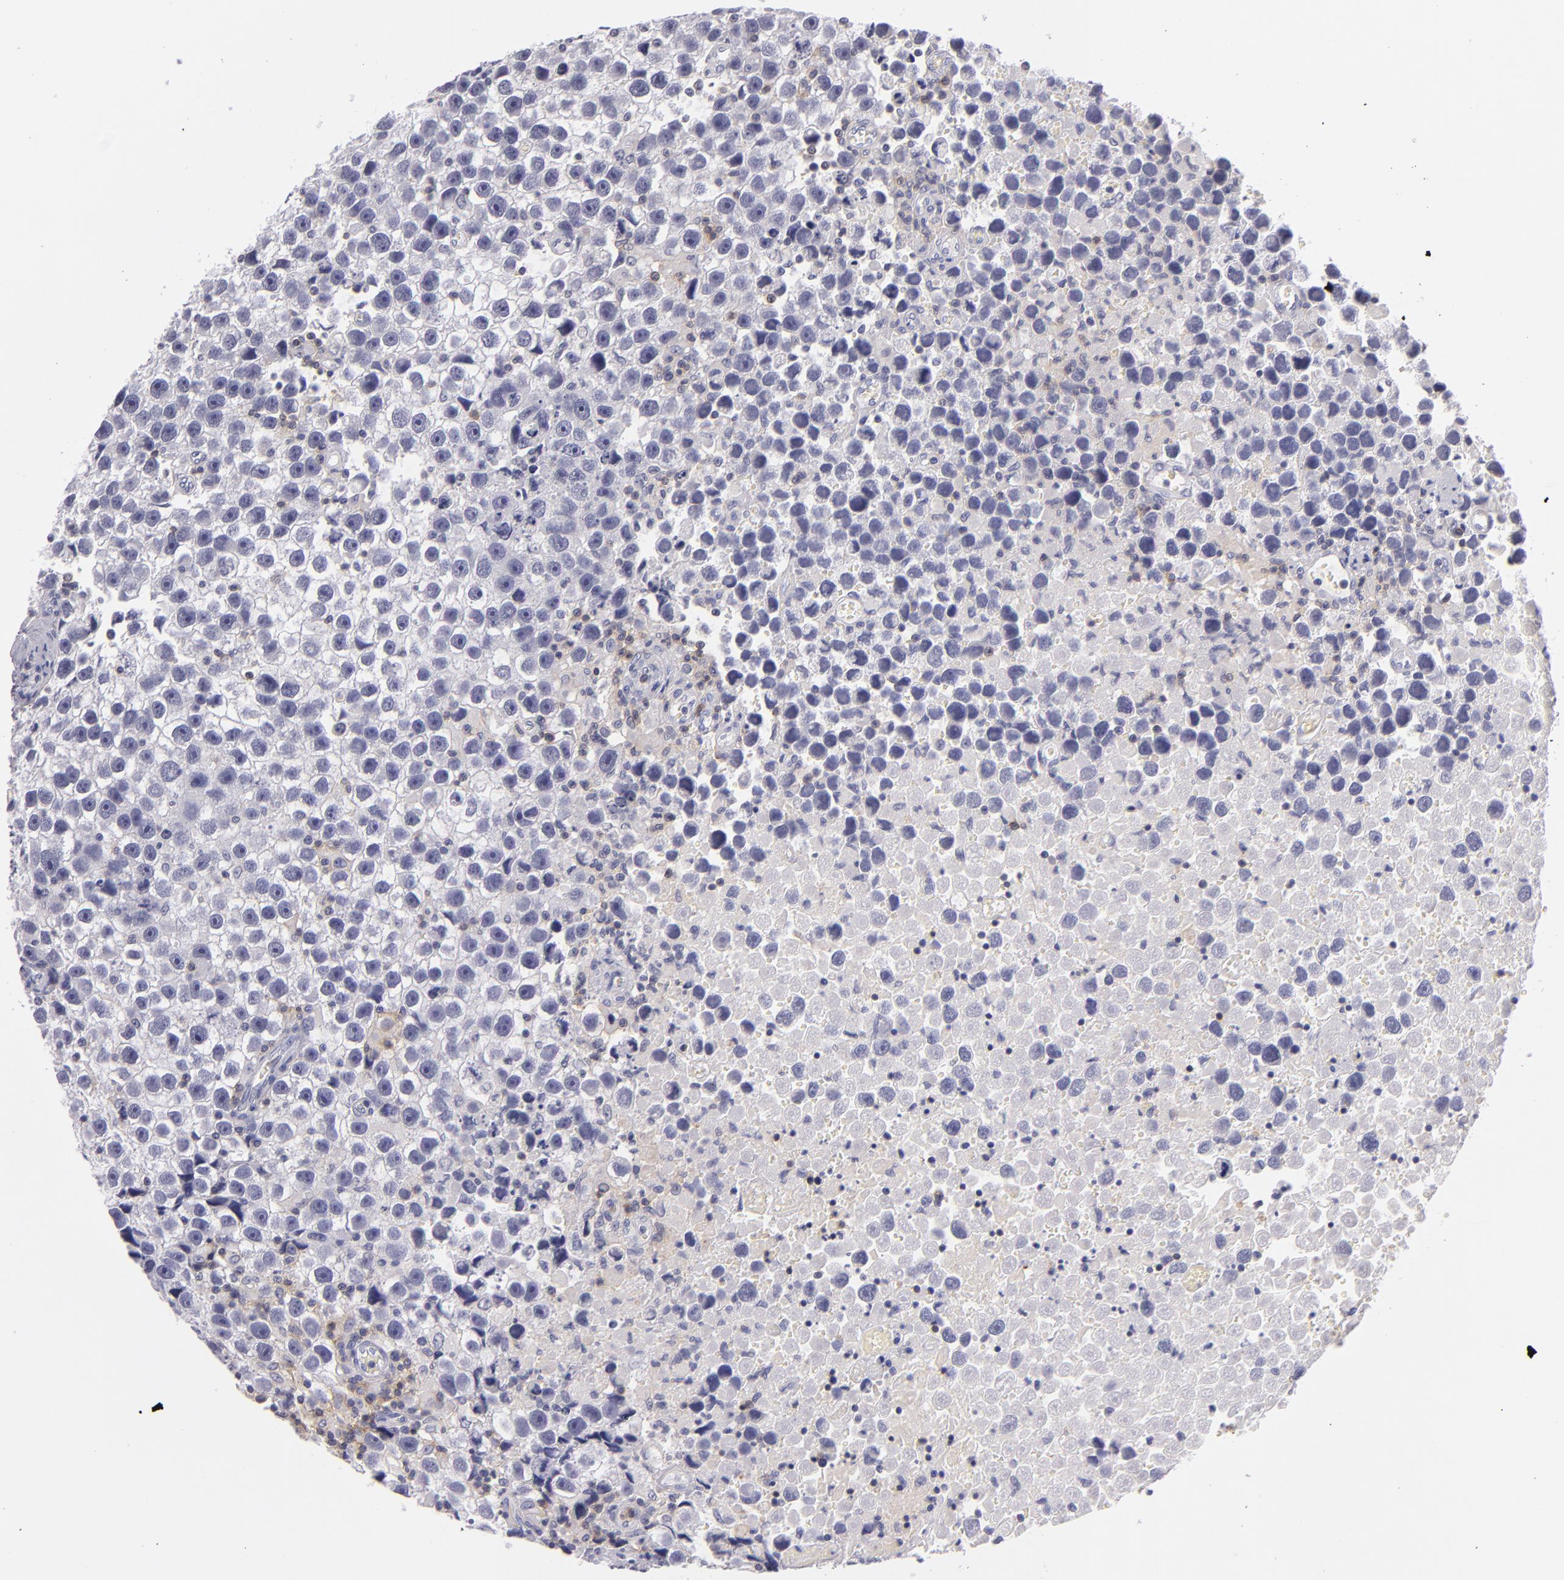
{"staining": {"intensity": "negative", "quantity": "none", "location": "none"}, "tissue": "testis cancer", "cell_type": "Tumor cells", "image_type": "cancer", "snomed": [{"axis": "morphology", "description": "Seminoma, NOS"}, {"axis": "topography", "description": "Testis"}], "caption": "A micrograph of seminoma (testis) stained for a protein shows no brown staining in tumor cells.", "gene": "CD48", "patient": {"sex": "male", "age": 43}}